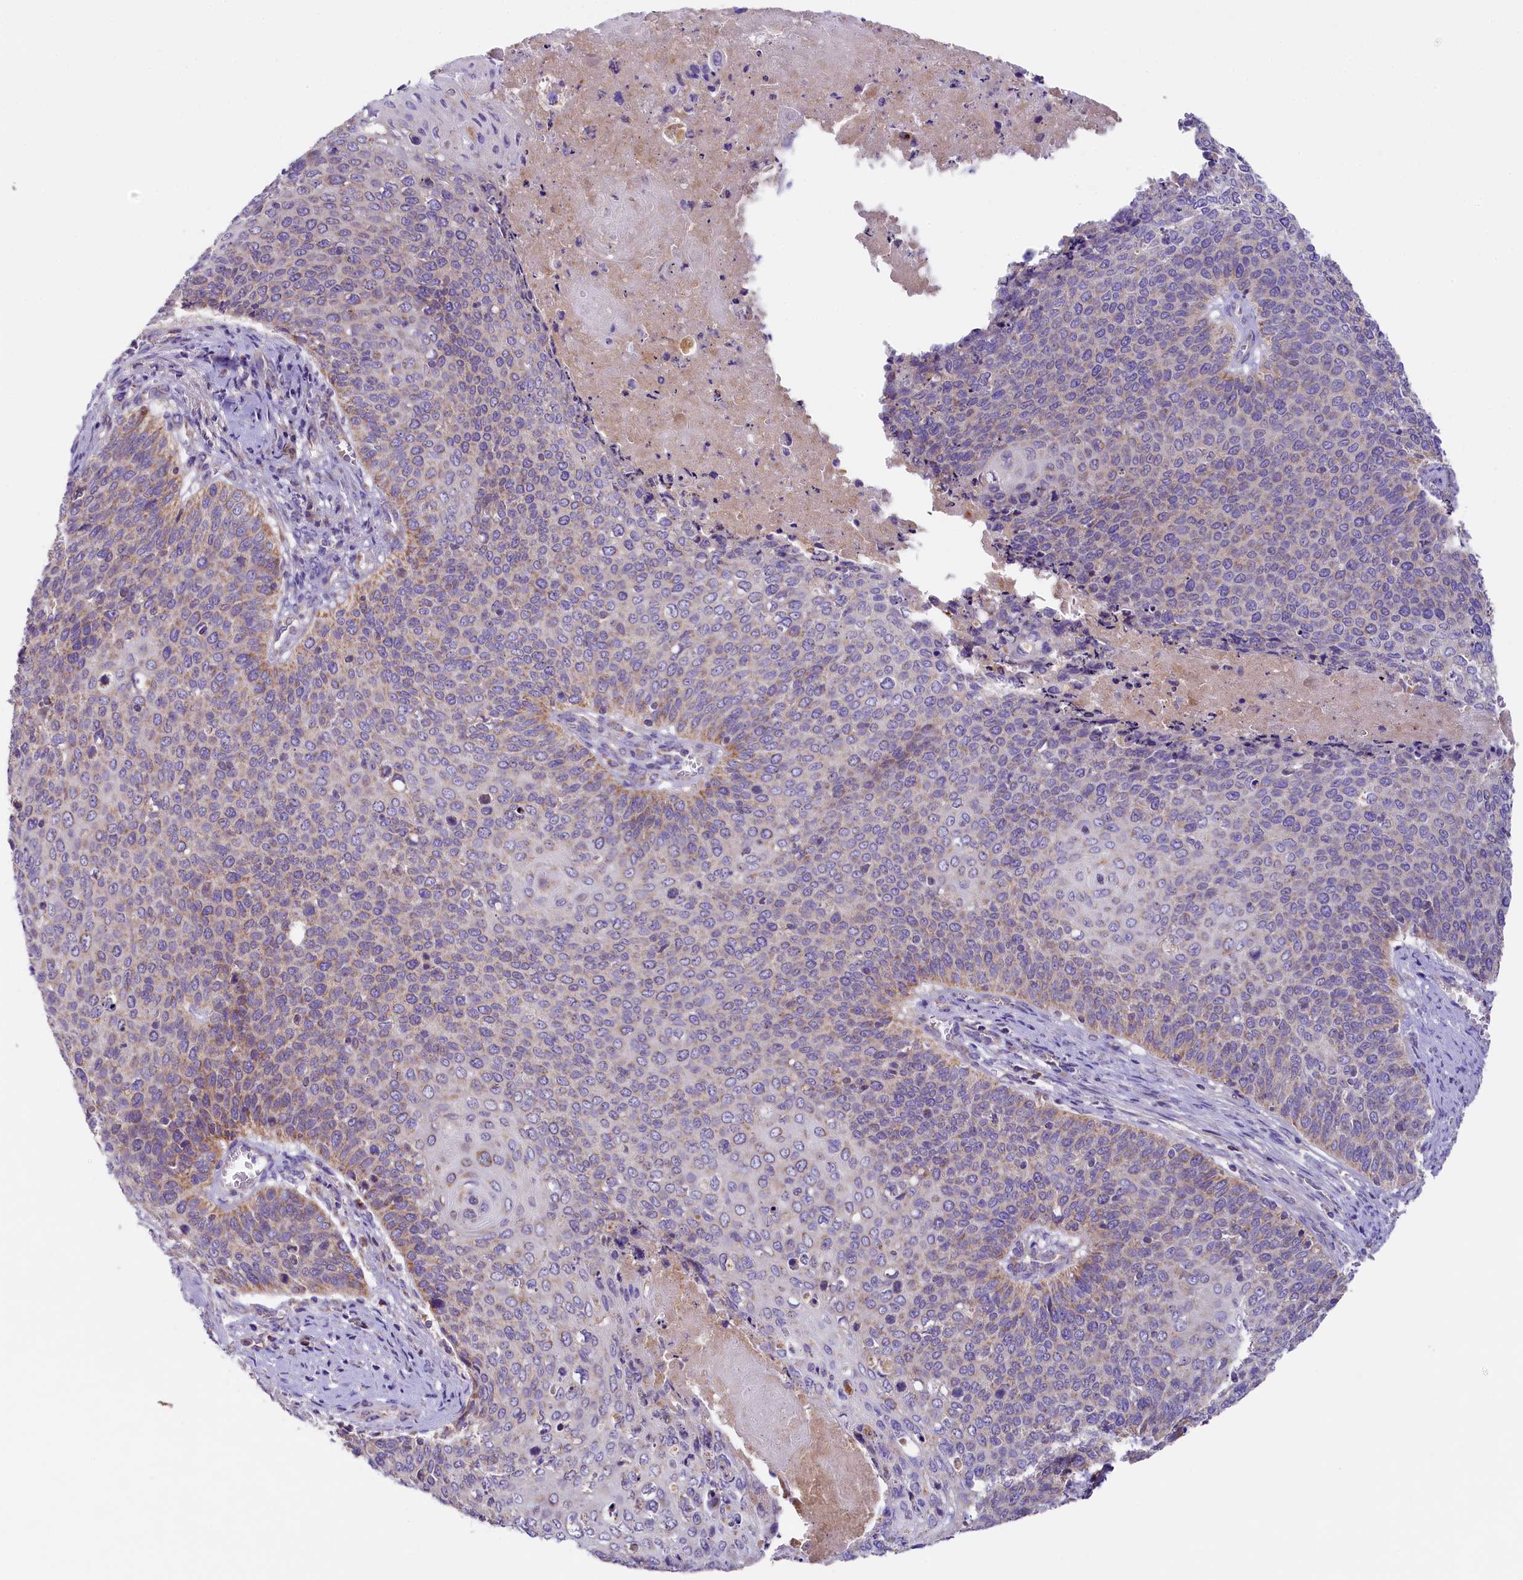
{"staining": {"intensity": "moderate", "quantity": "<25%", "location": "cytoplasmic/membranous"}, "tissue": "cervical cancer", "cell_type": "Tumor cells", "image_type": "cancer", "snomed": [{"axis": "morphology", "description": "Squamous cell carcinoma, NOS"}, {"axis": "topography", "description": "Cervix"}], "caption": "The histopathology image reveals staining of squamous cell carcinoma (cervical), revealing moderate cytoplasmic/membranous protein positivity (brown color) within tumor cells. Nuclei are stained in blue.", "gene": "PMPCB", "patient": {"sex": "female", "age": 39}}